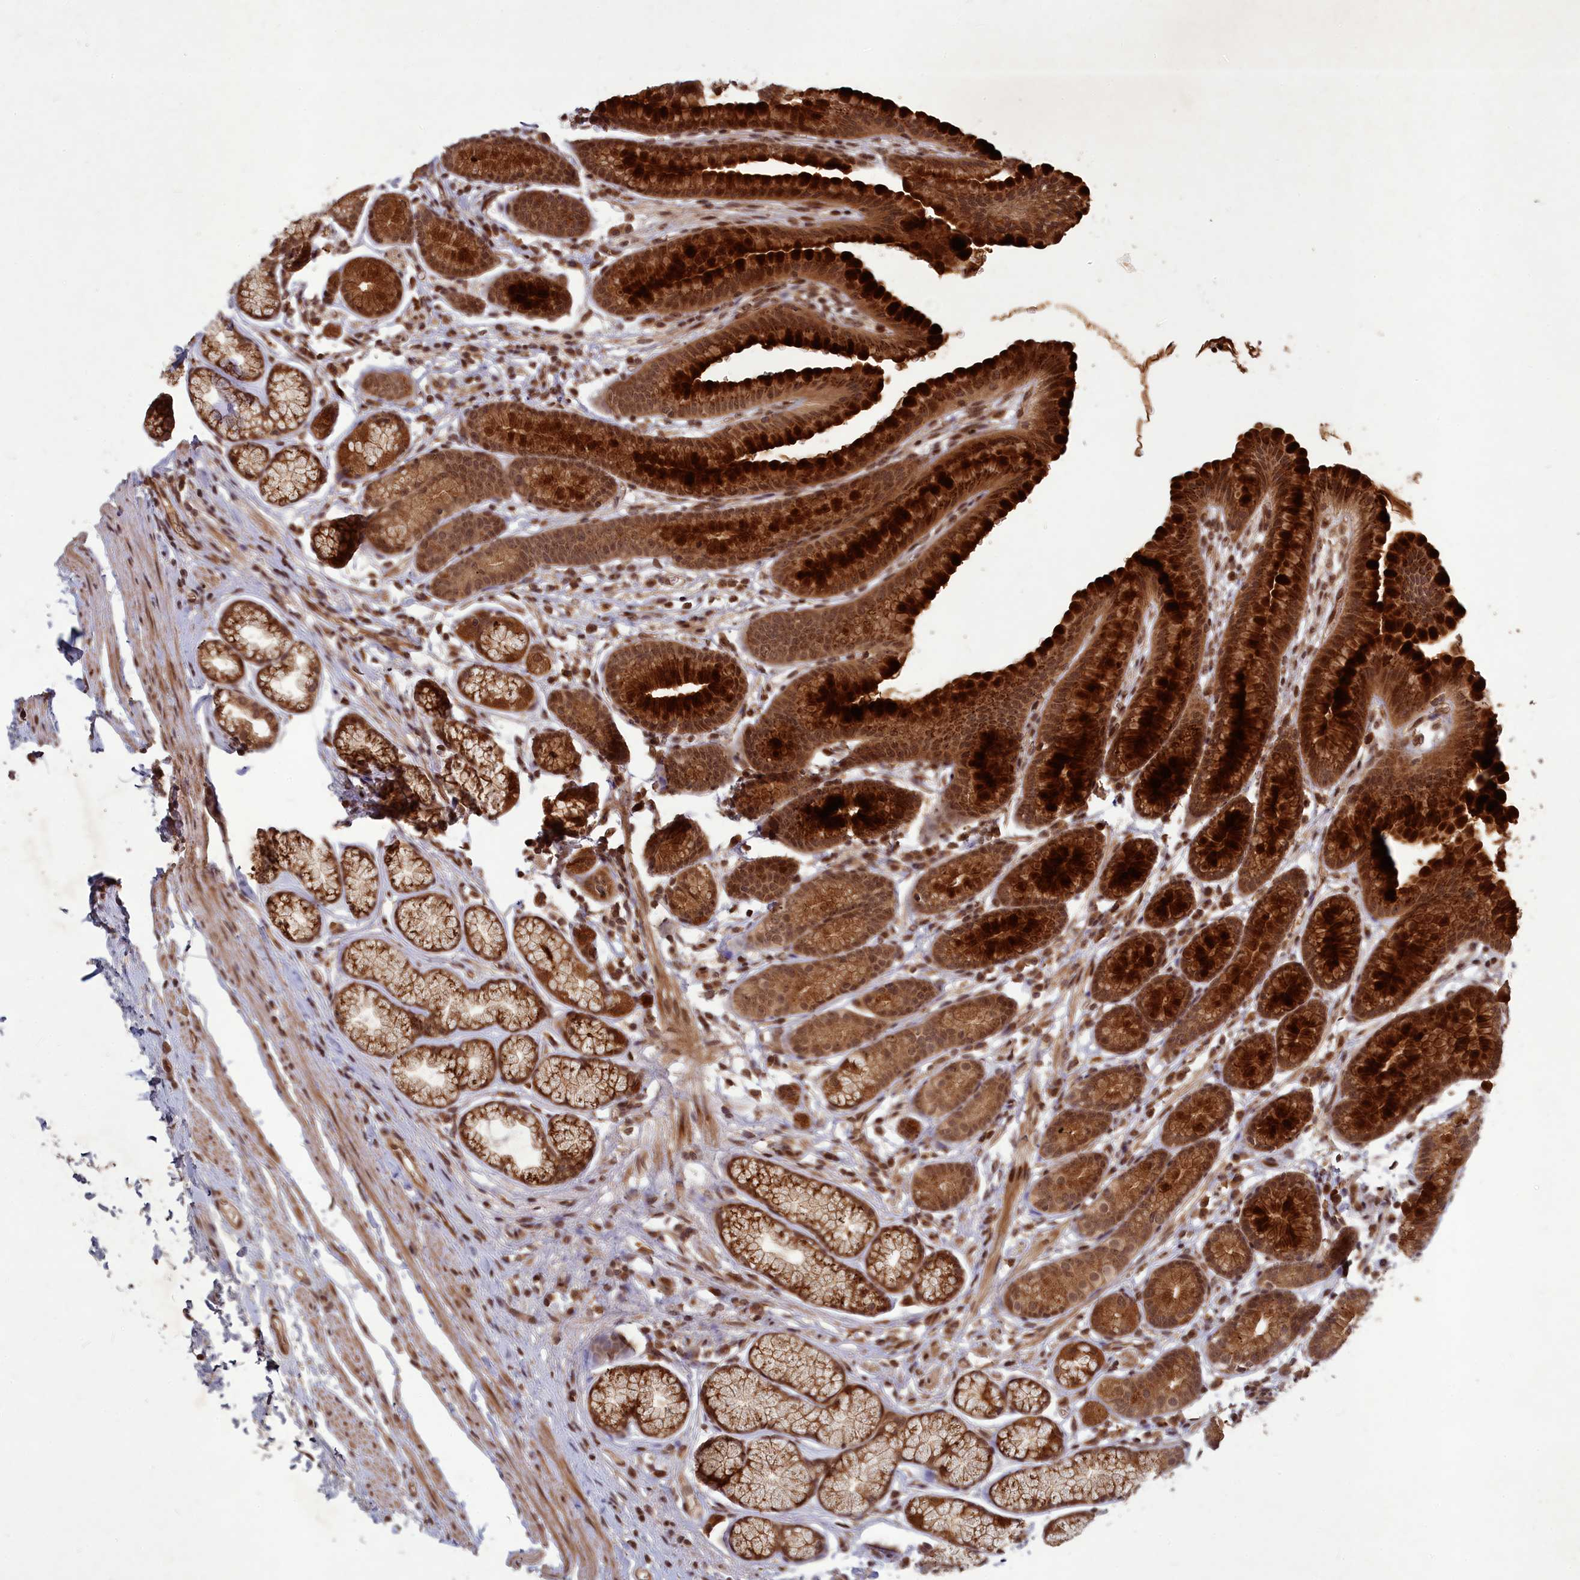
{"staining": {"intensity": "strong", "quantity": ">75%", "location": "cytoplasmic/membranous,nuclear"}, "tissue": "stomach", "cell_type": "Glandular cells", "image_type": "normal", "snomed": [{"axis": "morphology", "description": "Normal tissue, NOS"}, {"axis": "topography", "description": "Stomach"}], "caption": "Immunohistochemical staining of normal stomach exhibits high levels of strong cytoplasmic/membranous,nuclear staining in approximately >75% of glandular cells.", "gene": "SRMS", "patient": {"sex": "male", "age": 42}}